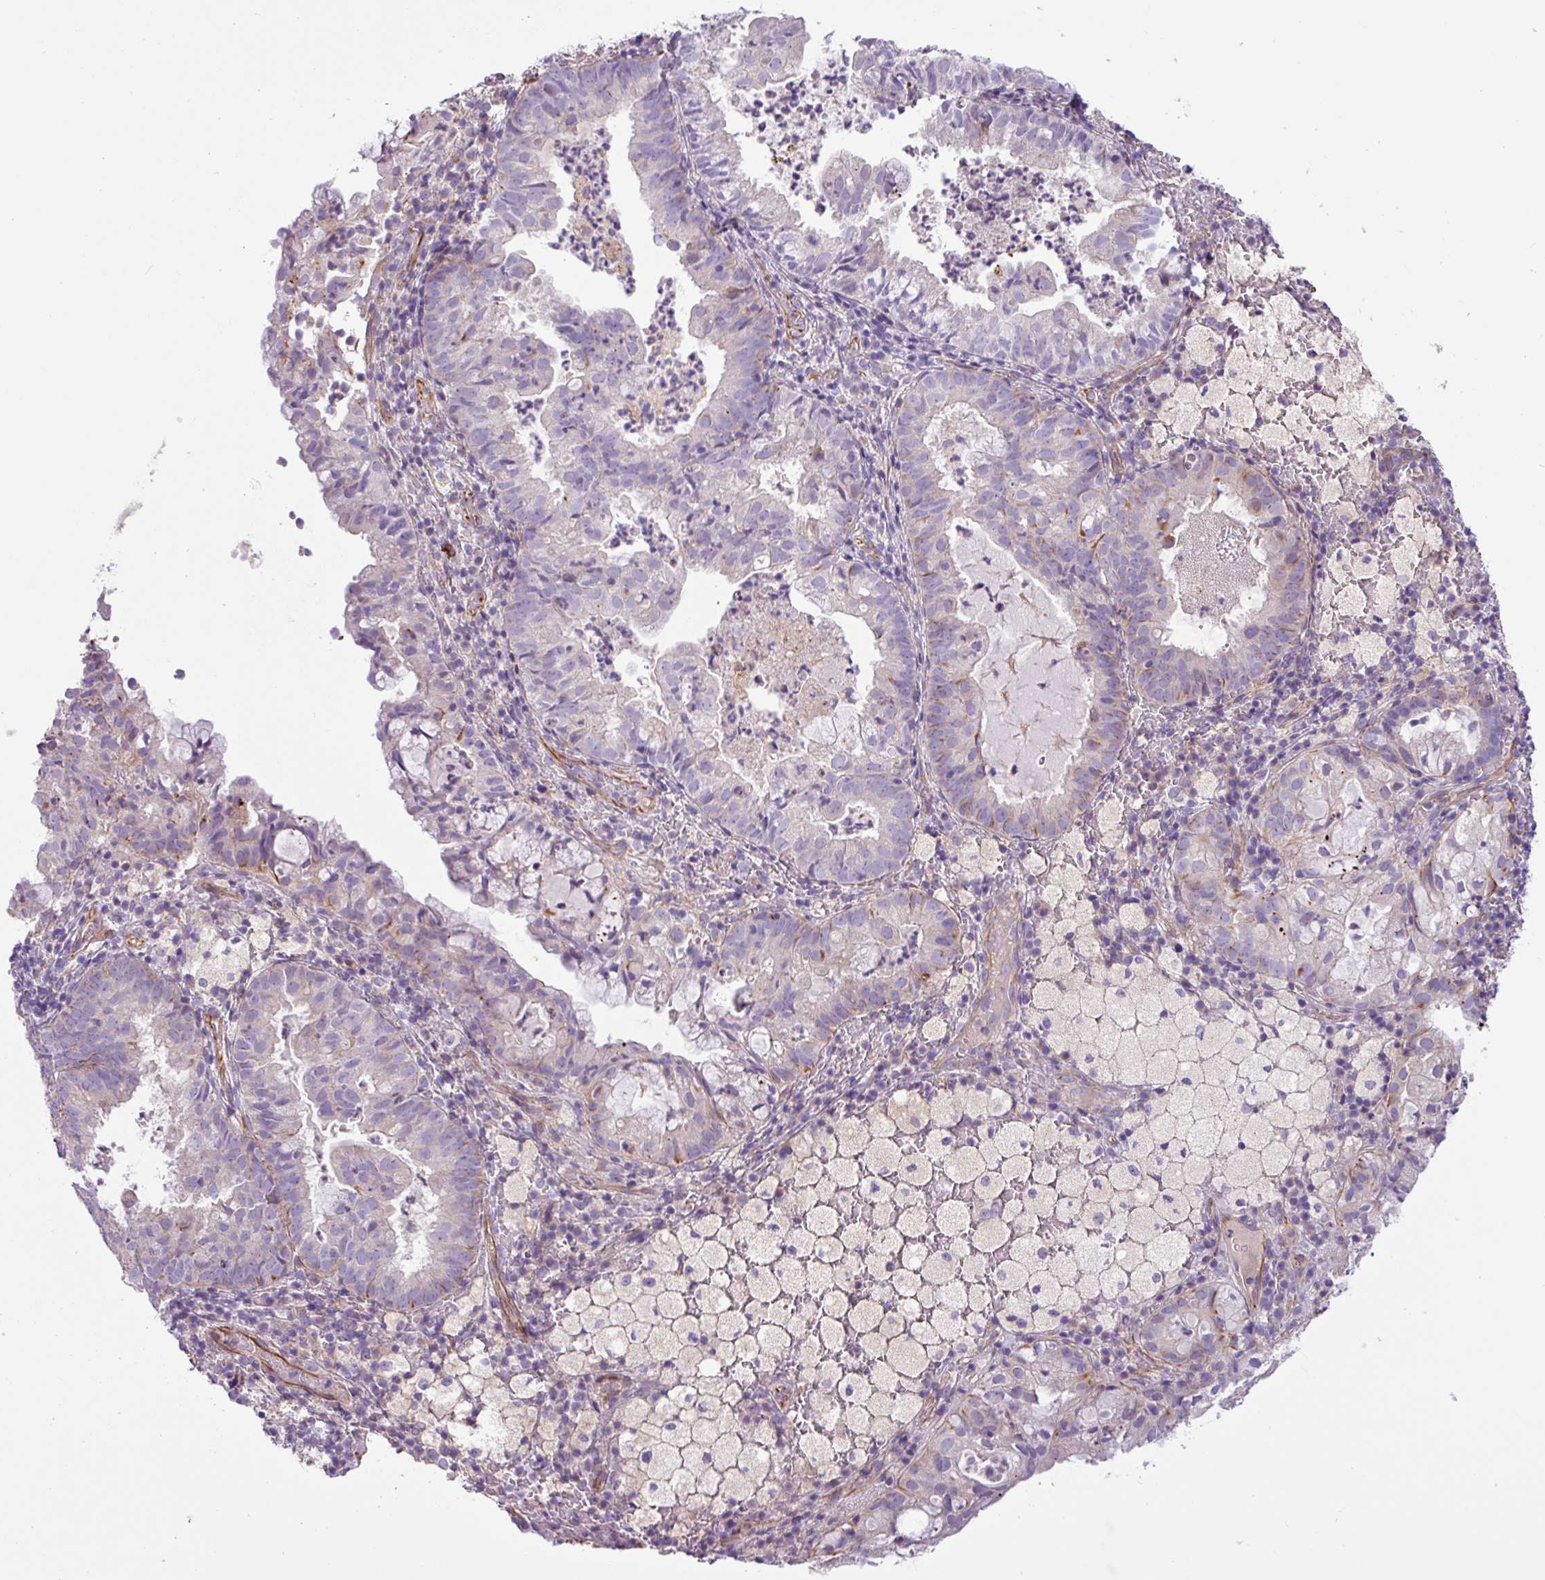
{"staining": {"intensity": "weak", "quantity": "<25%", "location": "cytoplasmic/membranous"}, "tissue": "endometrial cancer", "cell_type": "Tumor cells", "image_type": "cancer", "snomed": [{"axis": "morphology", "description": "Adenocarcinoma, NOS"}, {"axis": "topography", "description": "Endometrium"}], "caption": "This is an IHC histopathology image of human endometrial cancer (adenocarcinoma). There is no staining in tumor cells.", "gene": "MRM2", "patient": {"sex": "female", "age": 80}}